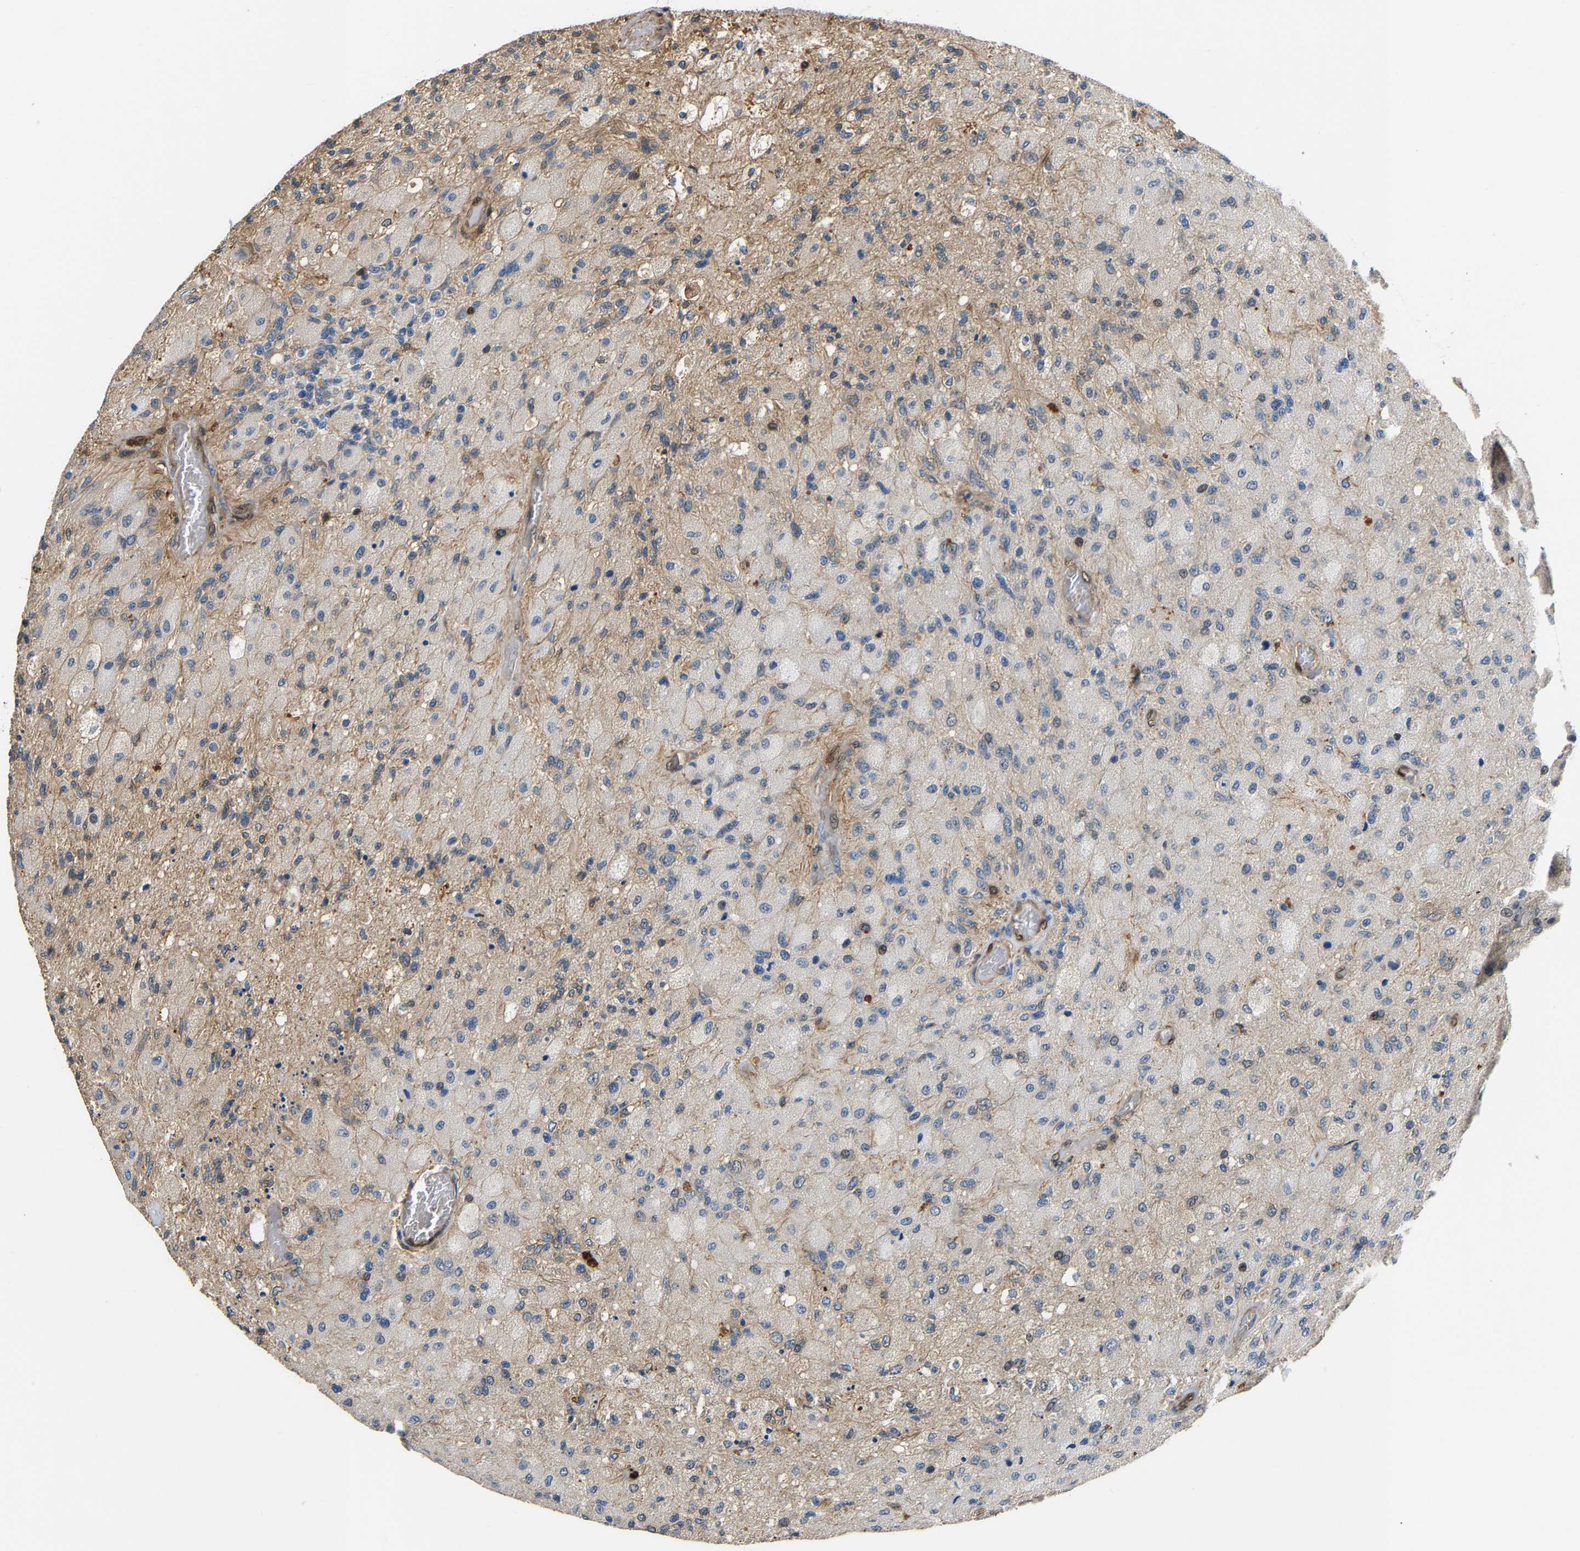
{"staining": {"intensity": "negative", "quantity": "none", "location": "none"}, "tissue": "glioma", "cell_type": "Tumor cells", "image_type": "cancer", "snomed": [{"axis": "morphology", "description": "Normal tissue, NOS"}, {"axis": "morphology", "description": "Glioma, malignant, High grade"}, {"axis": "topography", "description": "Cerebral cortex"}], "caption": "Immunohistochemical staining of human high-grade glioma (malignant) displays no significant staining in tumor cells. (DAB (3,3'-diaminobenzidine) immunohistochemistry visualized using brightfield microscopy, high magnification).", "gene": "GIMAP7", "patient": {"sex": "male", "age": 77}}